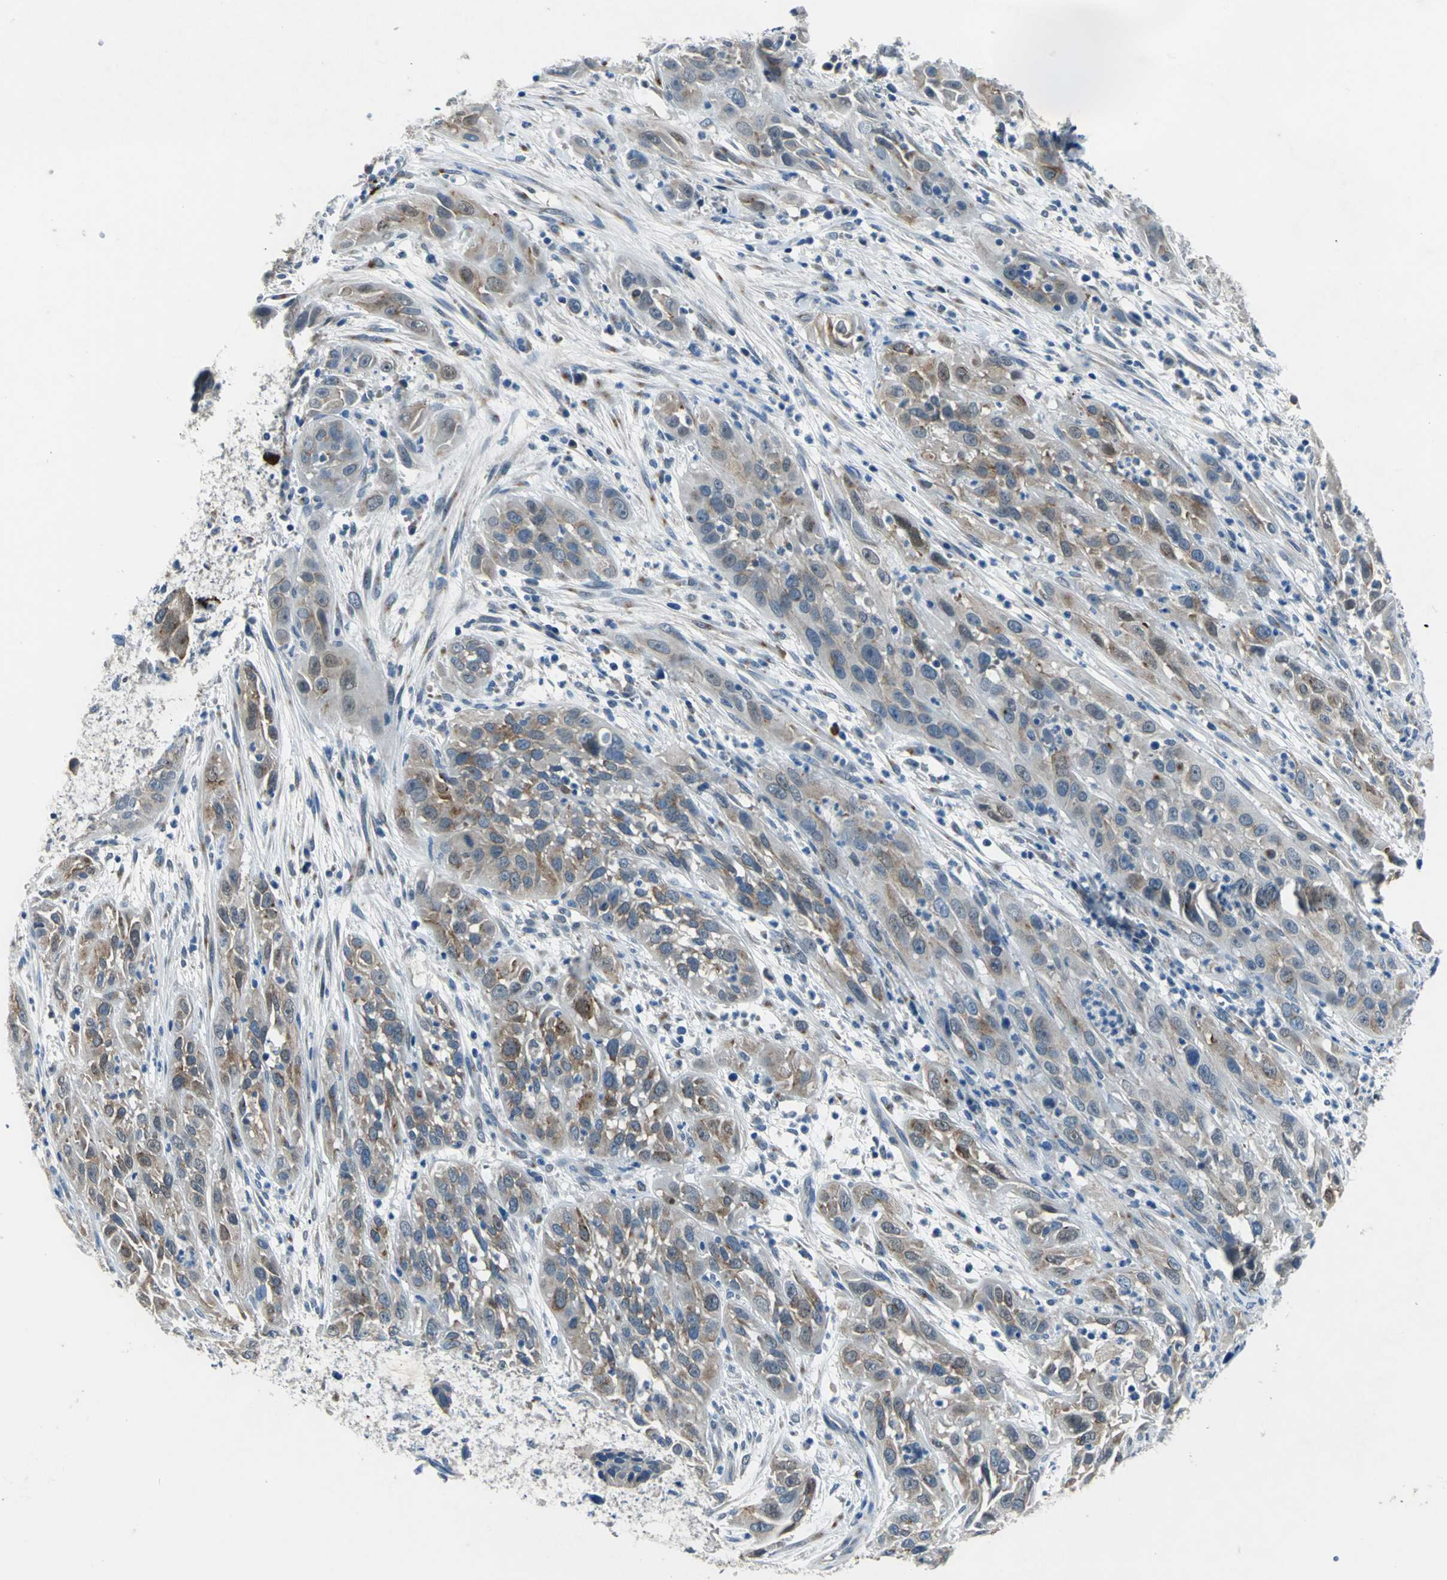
{"staining": {"intensity": "moderate", "quantity": ">75%", "location": "cytoplasmic/membranous,nuclear"}, "tissue": "cervical cancer", "cell_type": "Tumor cells", "image_type": "cancer", "snomed": [{"axis": "morphology", "description": "Squamous cell carcinoma, NOS"}, {"axis": "topography", "description": "Cervix"}], "caption": "DAB immunohistochemical staining of human cervical cancer demonstrates moderate cytoplasmic/membranous and nuclear protein staining in approximately >75% of tumor cells.", "gene": "SELP", "patient": {"sex": "female", "age": 32}}